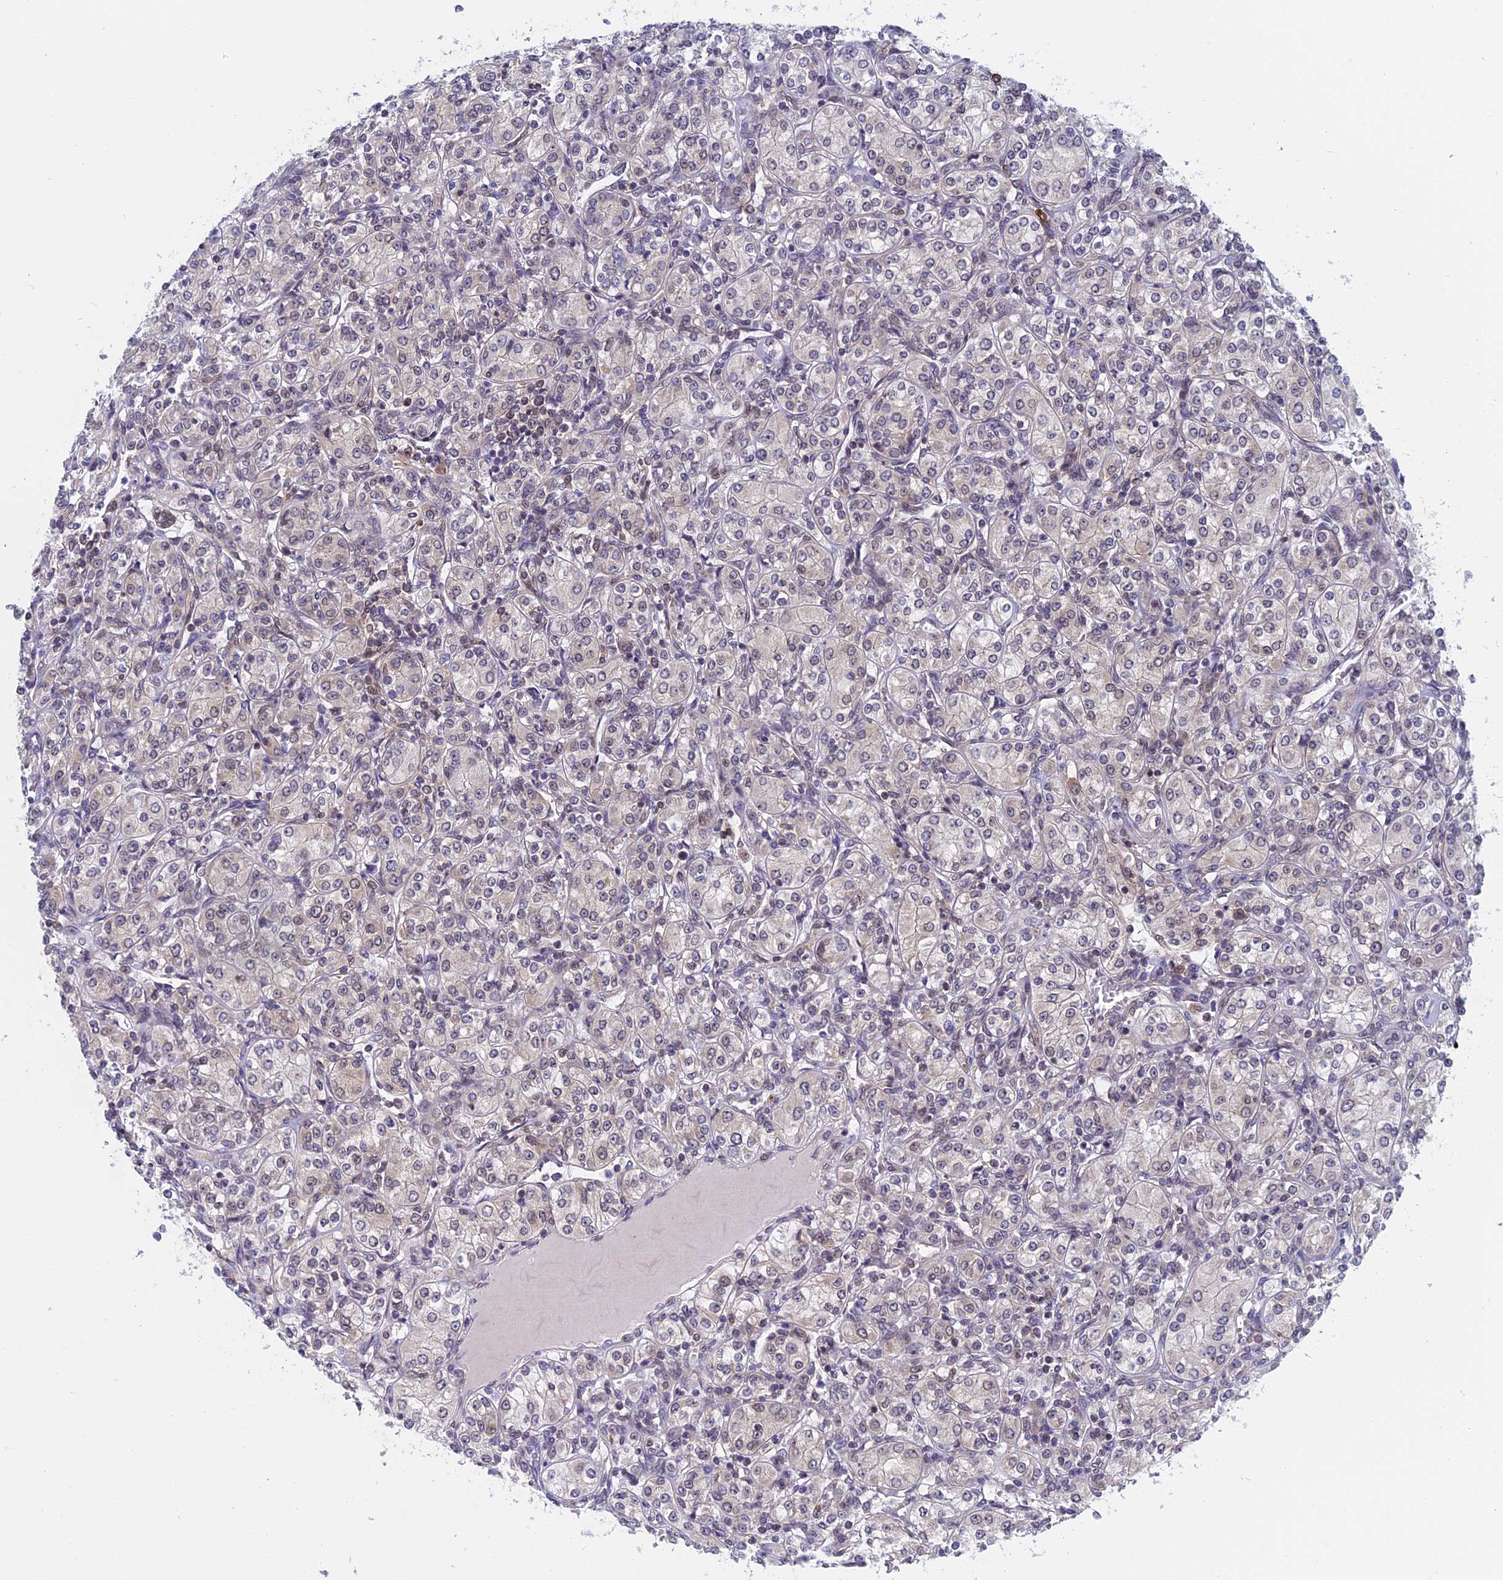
{"staining": {"intensity": "weak", "quantity": "<25%", "location": "nuclear"}, "tissue": "renal cancer", "cell_type": "Tumor cells", "image_type": "cancer", "snomed": [{"axis": "morphology", "description": "Adenocarcinoma, NOS"}, {"axis": "topography", "description": "Kidney"}], "caption": "Adenocarcinoma (renal) stained for a protein using immunohistochemistry (IHC) demonstrates no positivity tumor cells.", "gene": "NAA10", "patient": {"sex": "male", "age": 77}}